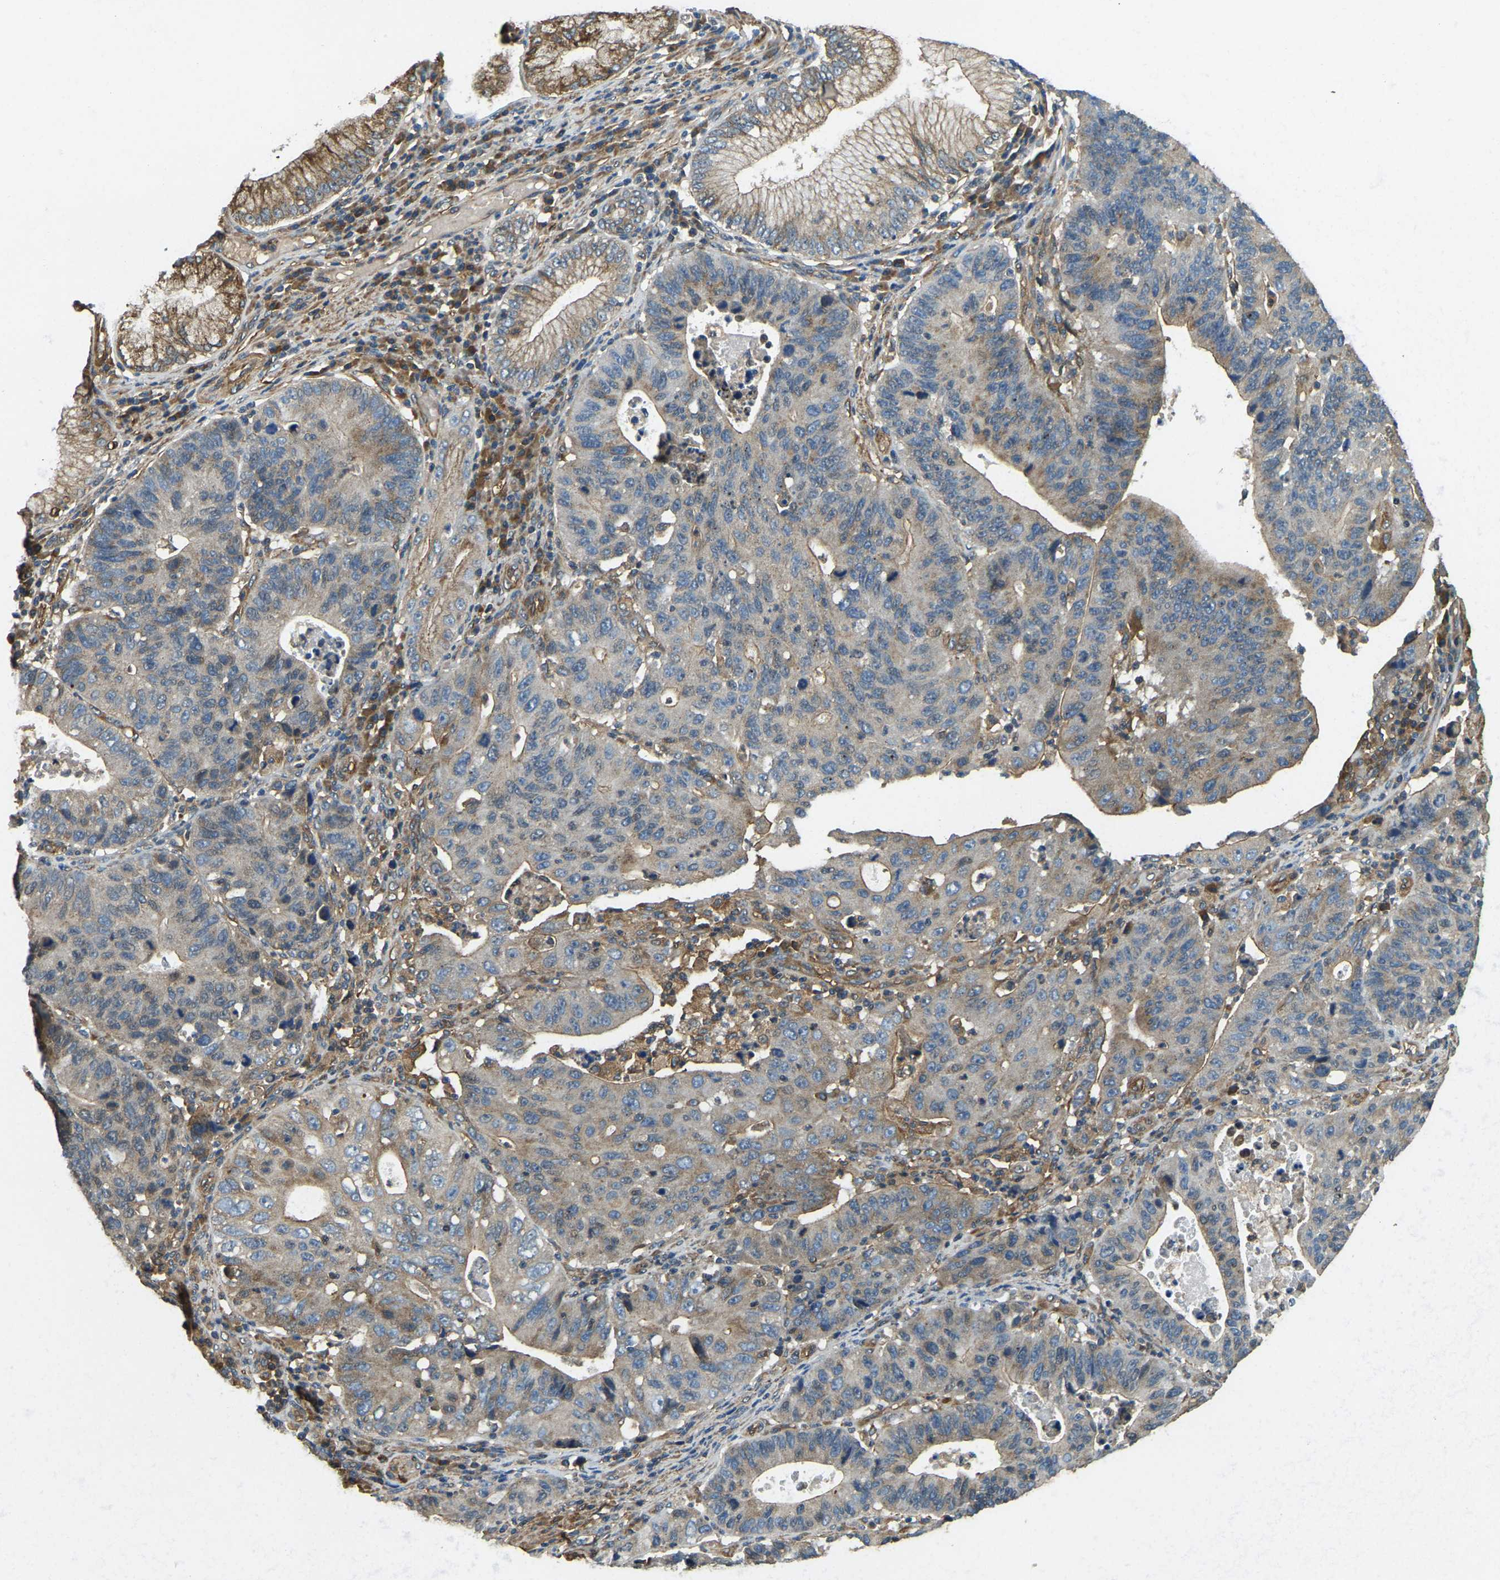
{"staining": {"intensity": "moderate", "quantity": "25%-75%", "location": "cytoplasmic/membranous"}, "tissue": "stomach cancer", "cell_type": "Tumor cells", "image_type": "cancer", "snomed": [{"axis": "morphology", "description": "Adenocarcinoma, NOS"}, {"axis": "topography", "description": "Stomach"}], "caption": "High-power microscopy captured an IHC micrograph of stomach cancer, revealing moderate cytoplasmic/membranous staining in about 25%-75% of tumor cells.", "gene": "ERGIC1", "patient": {"sex": "male", "age": 59}}